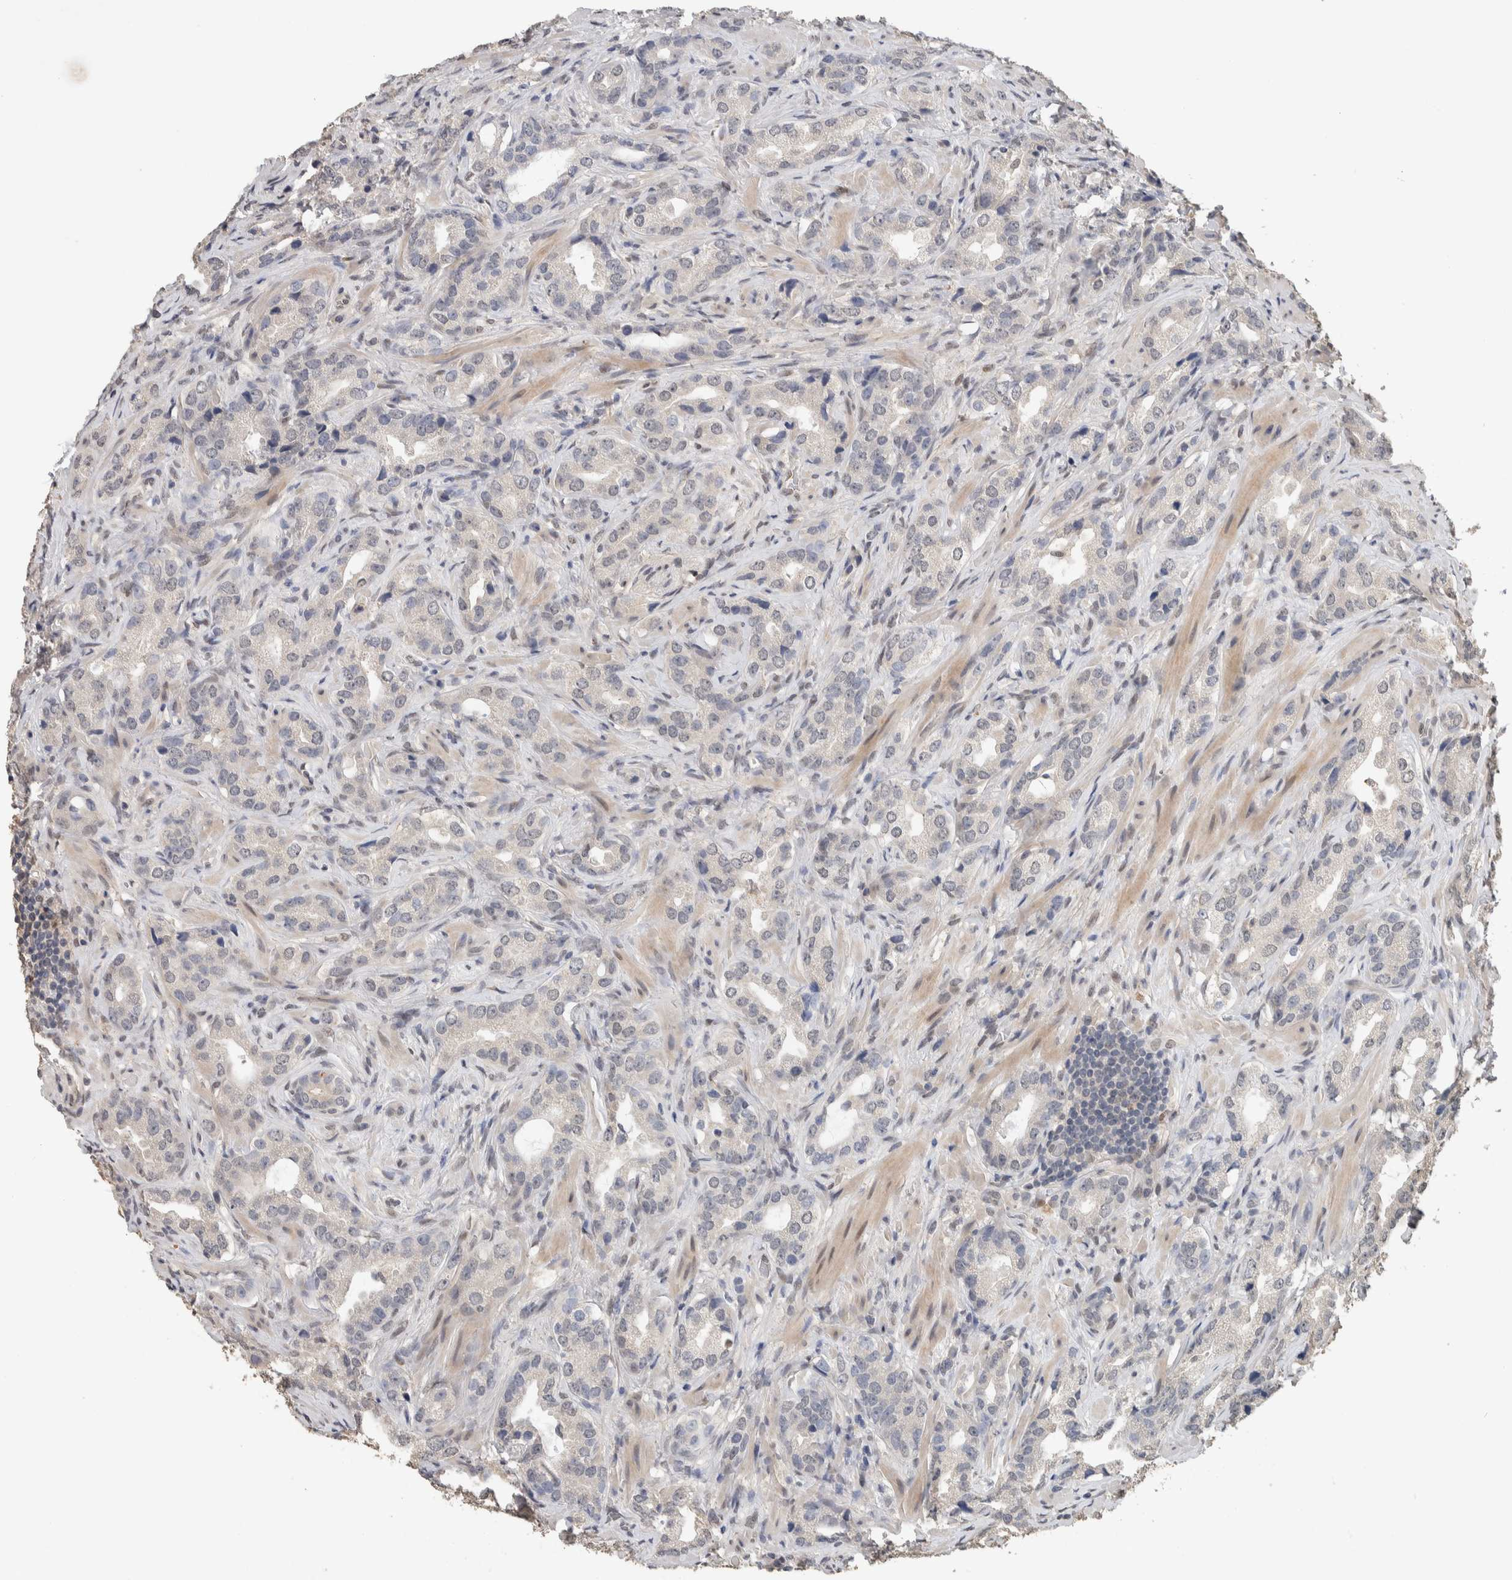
{"staining": {"intensity": "negative", "quantity": "none", "location": "none"}, "tissue": "prostate cancer", "cell_type": "Tumor cells", "image_type": "cancer", "snomed": [{"axis": "morphology", "description": "Adenocarcinoma, High grade"}, {"axis": "topography", "description": "Prostate"}], "caption": "Tumor cells are negative for protein expression in human prostate cancer (high-grade adenocarcinoma).", "gene": "CYSRT1", "patient": {"sex": "male", "age": 63}}